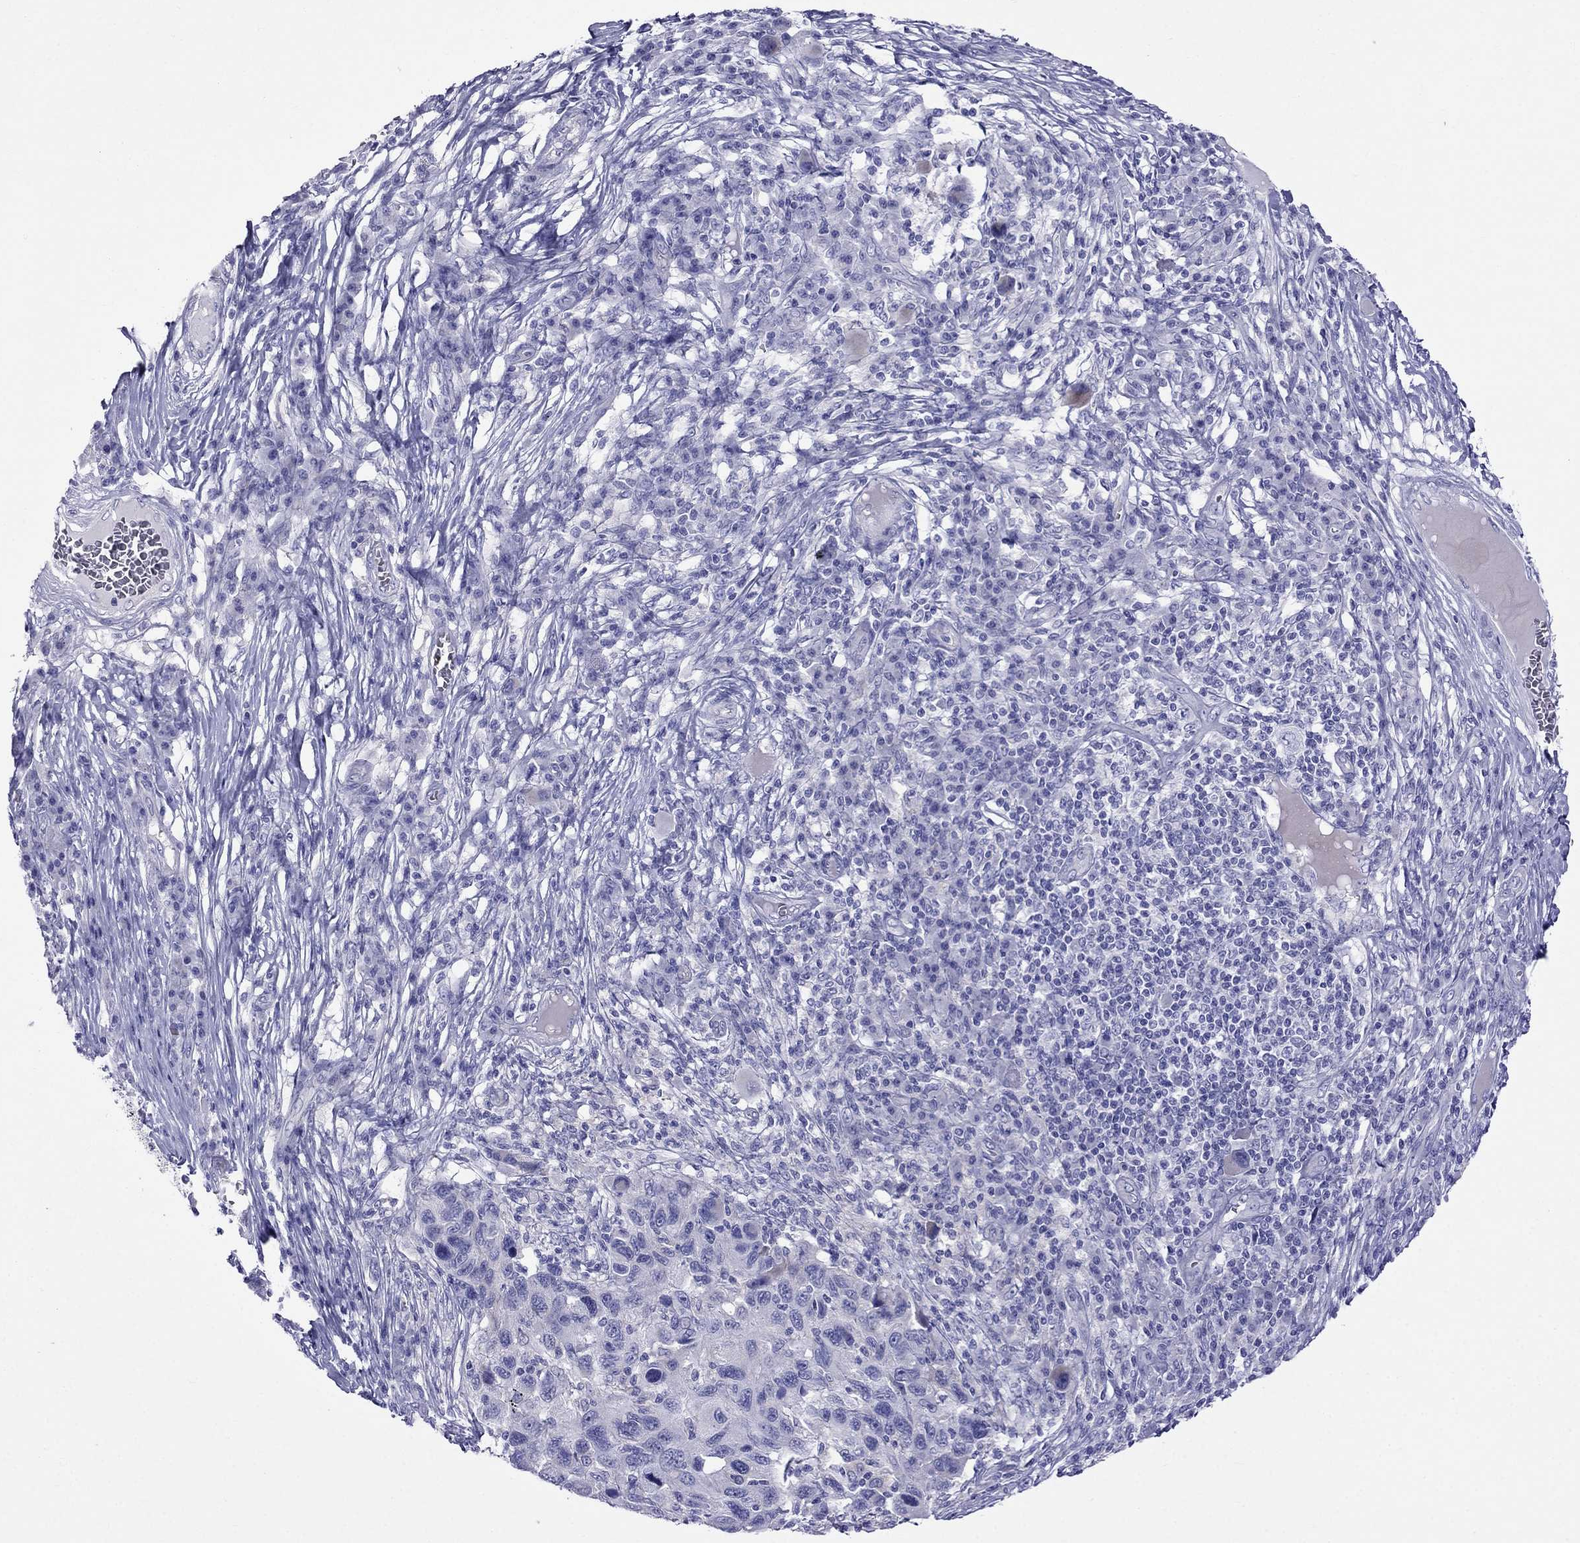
{"staining": {"intensity": "negative", "quantity": "none", "location": "none"}, "tissue": "melanoma", "cell_type": "Tumor cells", "image_type": "cancer", "snomed": [{"axis": "morphology", "description": "Malignant melanoma, NOS"}, {"axis": "topography", "description": "Skin"}], "caption": "Tumor cells are negative for brown protein staining in malignant melanoma.", "gene": "TDRD1", "patient": {"sex": "male", "age": 53}}